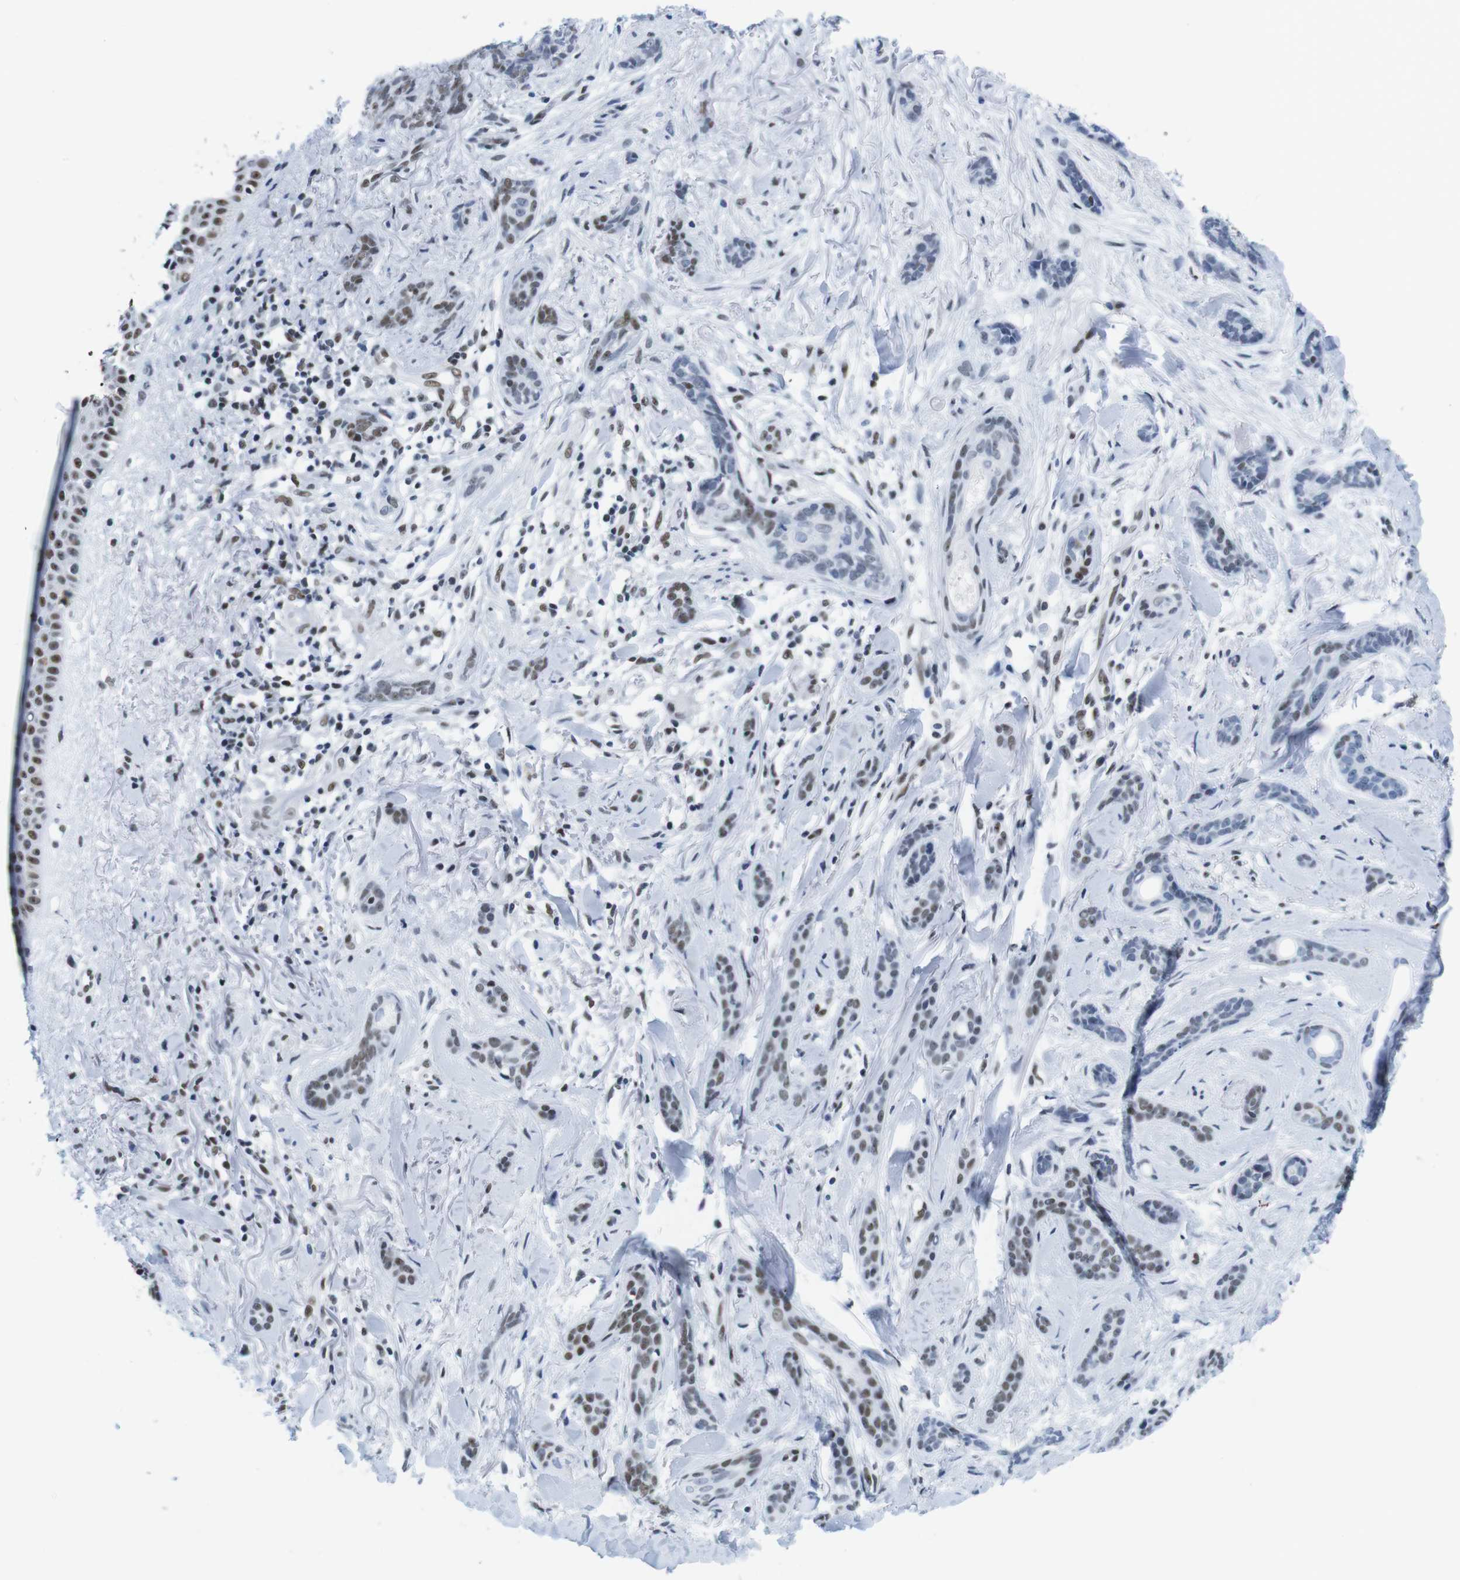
{"staining": {"intensity": "moderate", "quantity": "25%-75%", "location": "nuclear"}, "tissue": "skin cancer", "cell_type": "Tumor cells", "image_type": "cancer", "snomed": [{"axis": "morphology", "description": "Basal cell carcinoma"}, {"axis": "morphology", "description": "Adnexal tumor, benign"}, {"axis": "topography", "description": "Skin"}], "caption": "Immunohistochemical staining of skin cancer demonstrates moderate nuclear protein staining in approximately 25%-75% of tumor cells. The staining is performed using DAB (3,3'-diaminobenzidine) brown chromogen to label protein expression. The nuclei are counter-stained blue using hematoxylin.", "gene": "IFI16", "patient": {"sex": "female", "age": 42}}